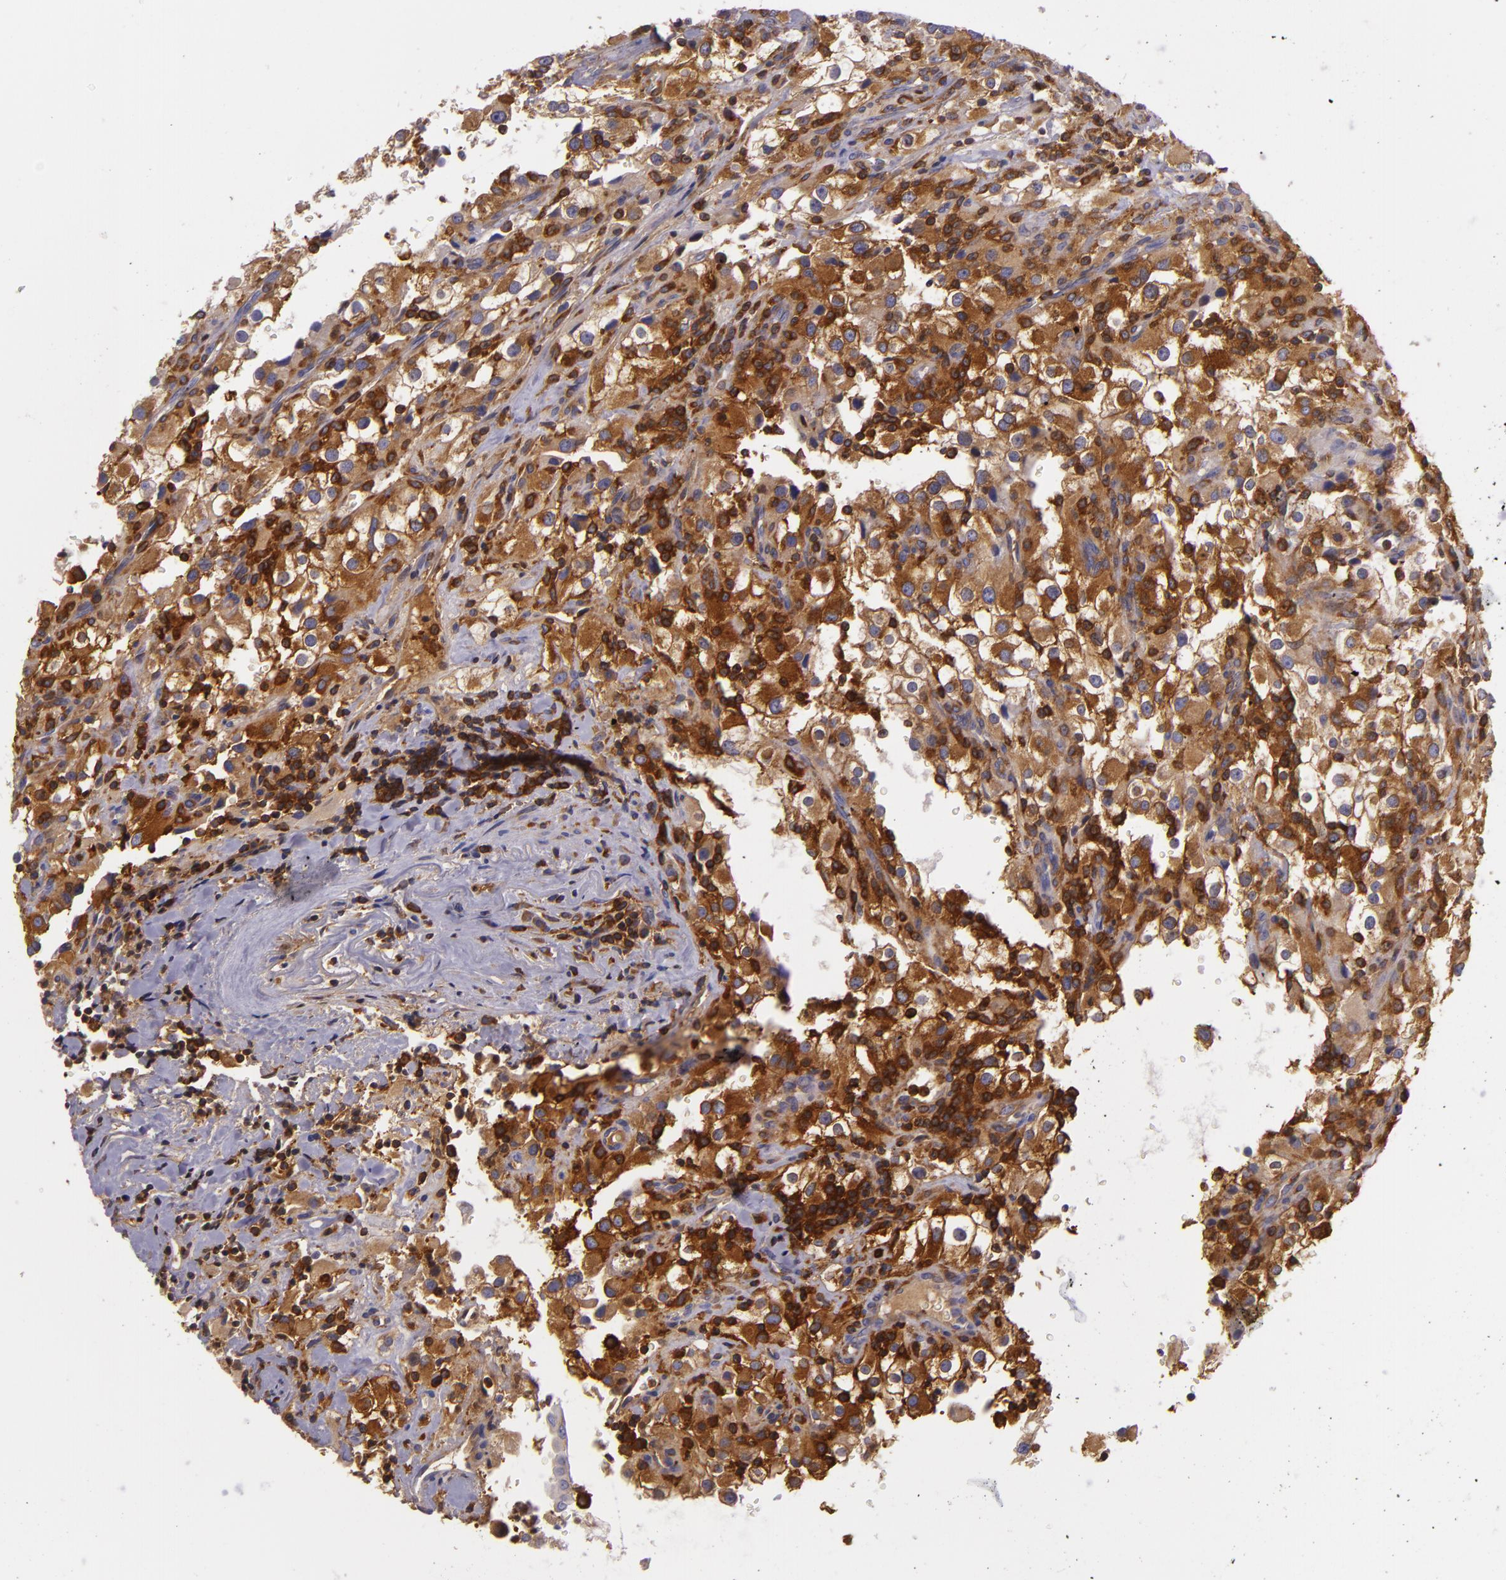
{"staining": {"intensity": "strong", "quantity": "25%-75%", "location": "cytoplasmic/membranous"}, "tissue": "renal cancer", "cell_type": "Tumor cells", "image_type": "cancer", "snomed": [{"axis": "morphology", "description": "Adenocarcinoma, NOS"}, {"axis": "topography", "description": "Kidney"}], "caption": "DAB (3,3'-diaminobenzidine) immunohistochemical staining of human renal adenocarcinoma reveals strong cytoplasmic/membranous protein expression in approximately 25%-75% of tumor cells.", "gene": "TLN1", "patient": {"sex": "female", "age": 52}}